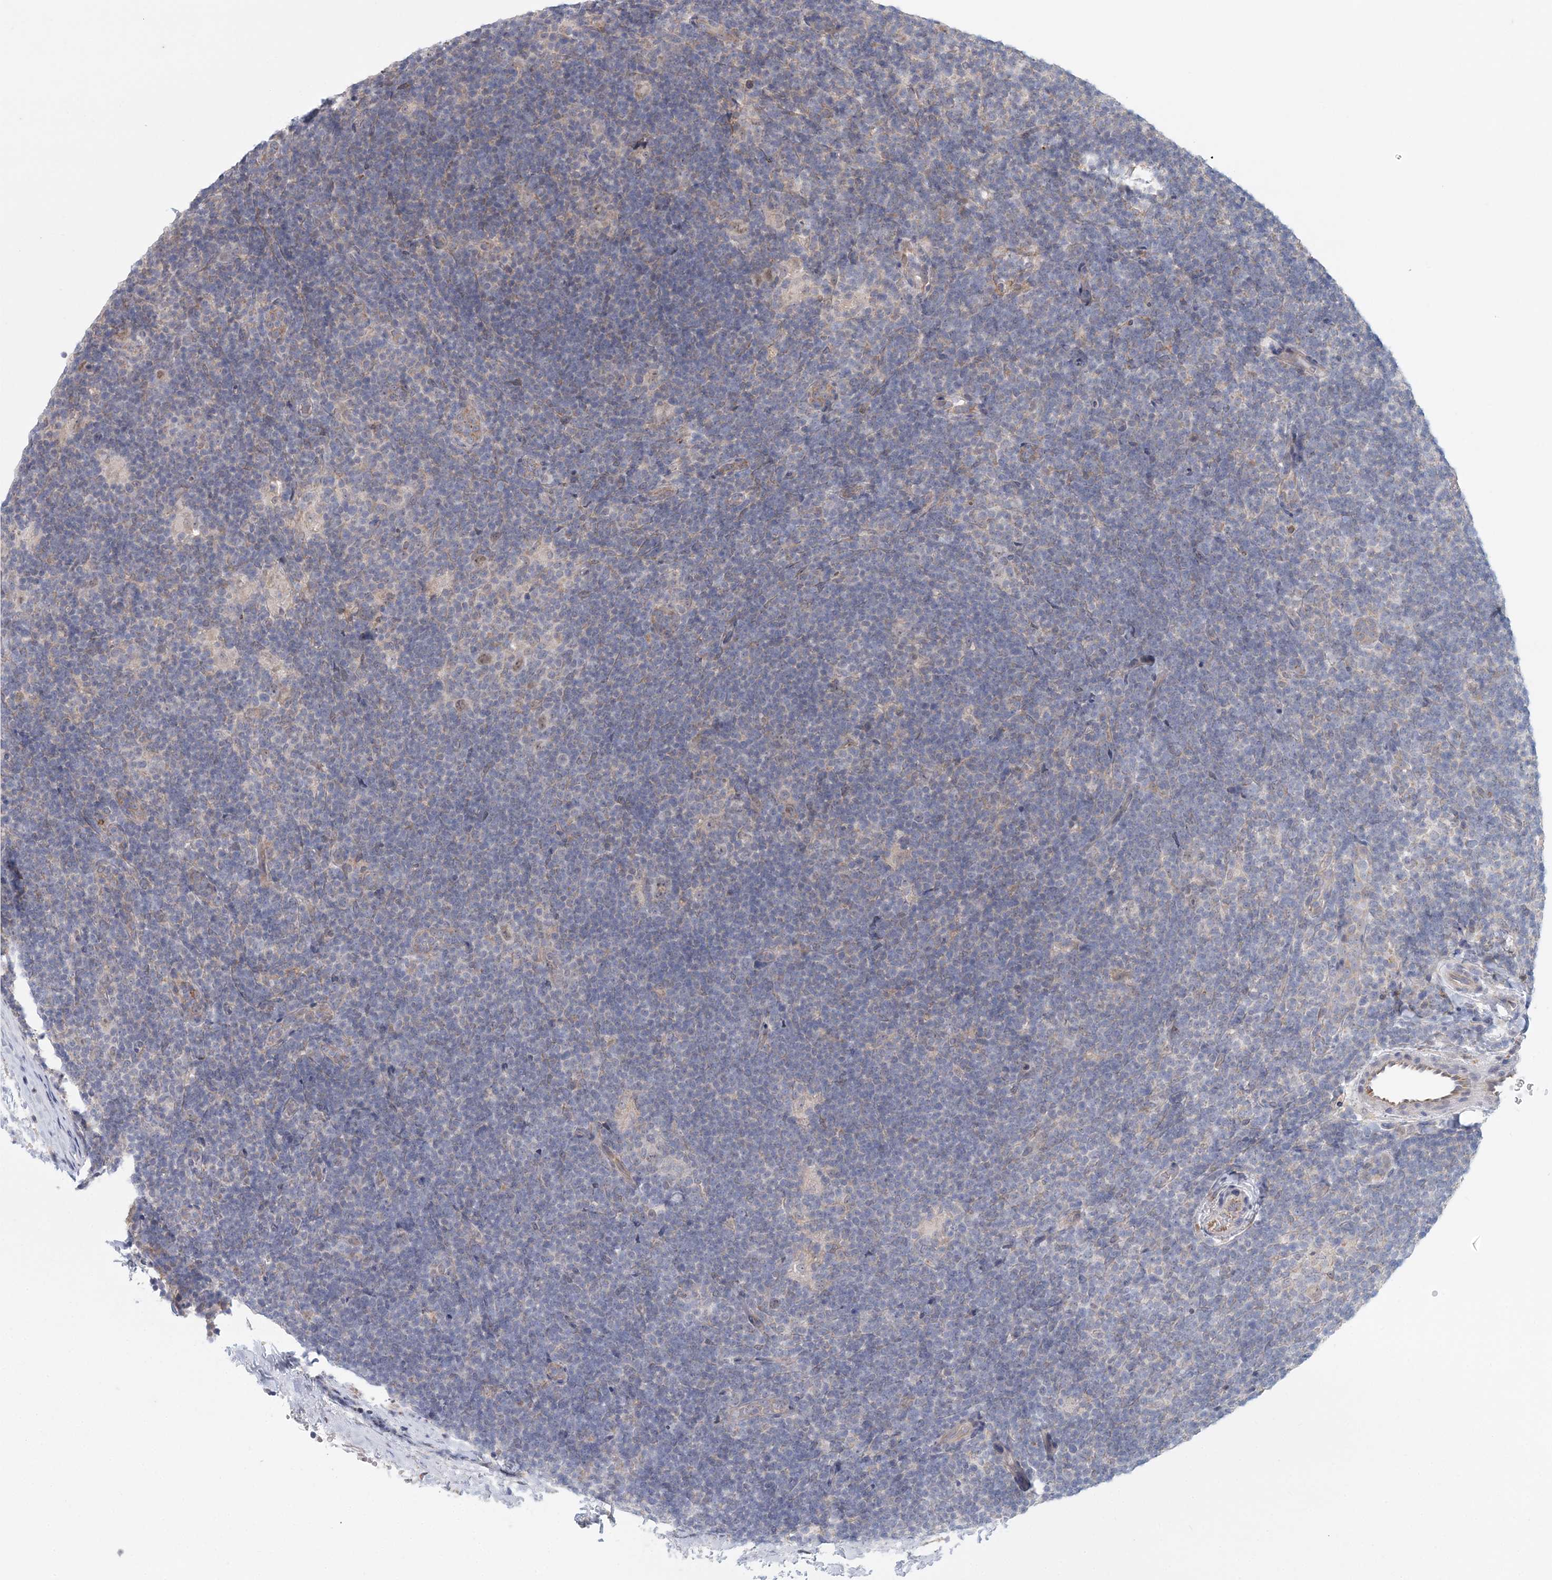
{"staining": {"intensity": "moderate", "quantity": "25%-75%", "location": "nuclear"}, "tissue": "lymphoma", "cell_type": "Tumor cells", "image_type": "cancer", "snomed": [{"axis": "morphology", "description": "Hodgkin's disease, NOS"}, {"axis": "topography", "description": "Lymph node"}], "caption": "High-power microscopy captured an immunohistochemistry photomicrograph of lymphoma, revealing moderate nuclear positivity in about 25%-75% of tumor cells. (DAB IHC, brown staining for protein, blue staining for nuclei).", "gene": "PCYOX1L", "patient": {"sex": "female", "age": 57}}